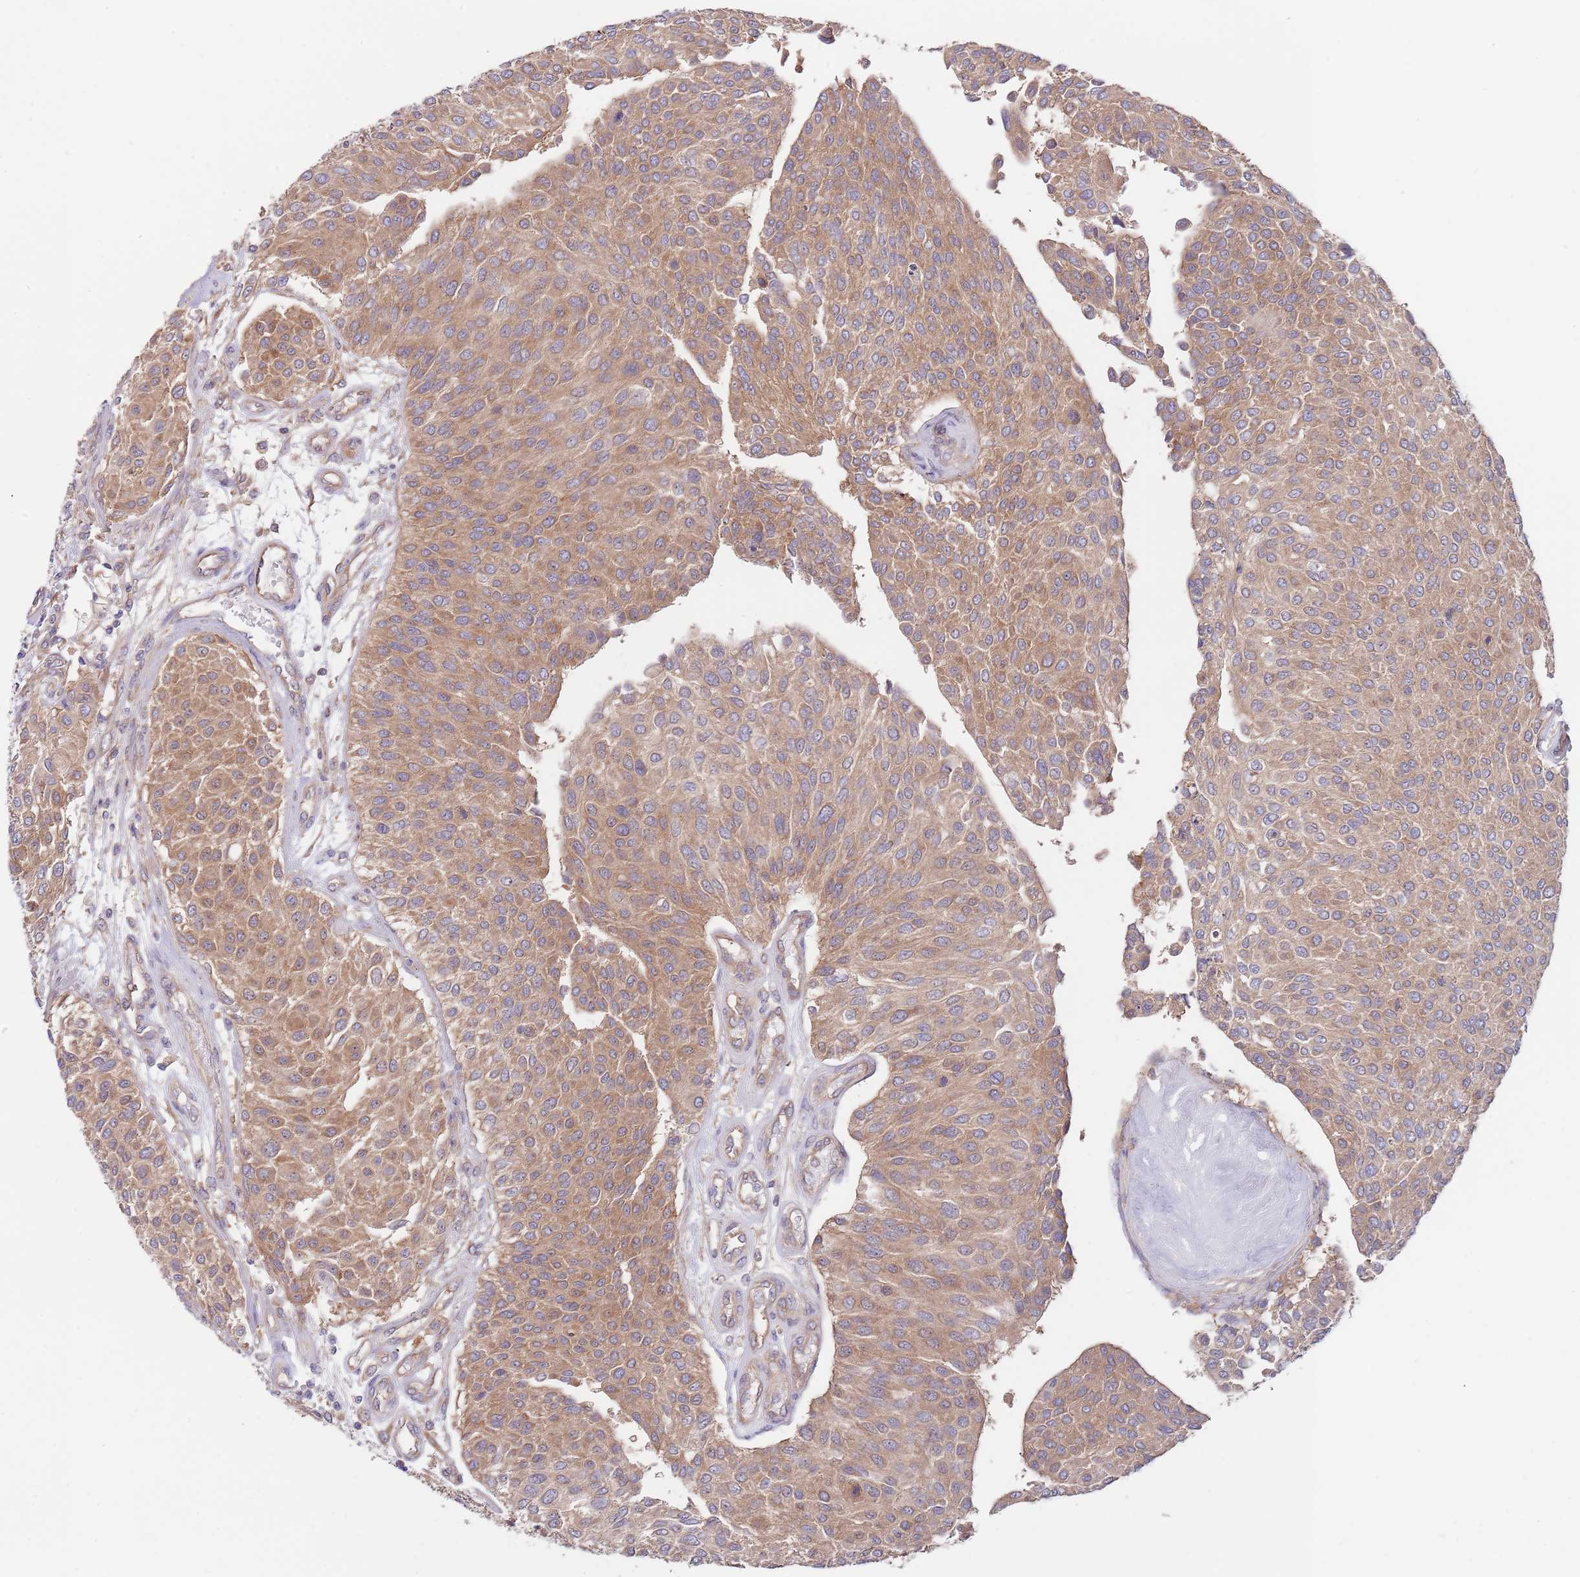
{"staining": {"intensity": "moderate", "quantity": ">75%", "location": "cytoplasmic/membranous"}, "tissue": "urothelial cancer", "cell_type": "Tumor cells", "image_type": "cancer", "snomed": [{"axis": "morphology", "description": "Urothelial carcinoma, NOS"}, {"axis": "topography", "description": "Urinary bladder"}], "caption": "Immunohistochemical staining of urothelial cancer demonstrates moderate cytoplasmic/membranous protein expression in about >75% of tumor cells.", "gene": "EIF3F", "patient": {"sex": "male", "age": 55}}